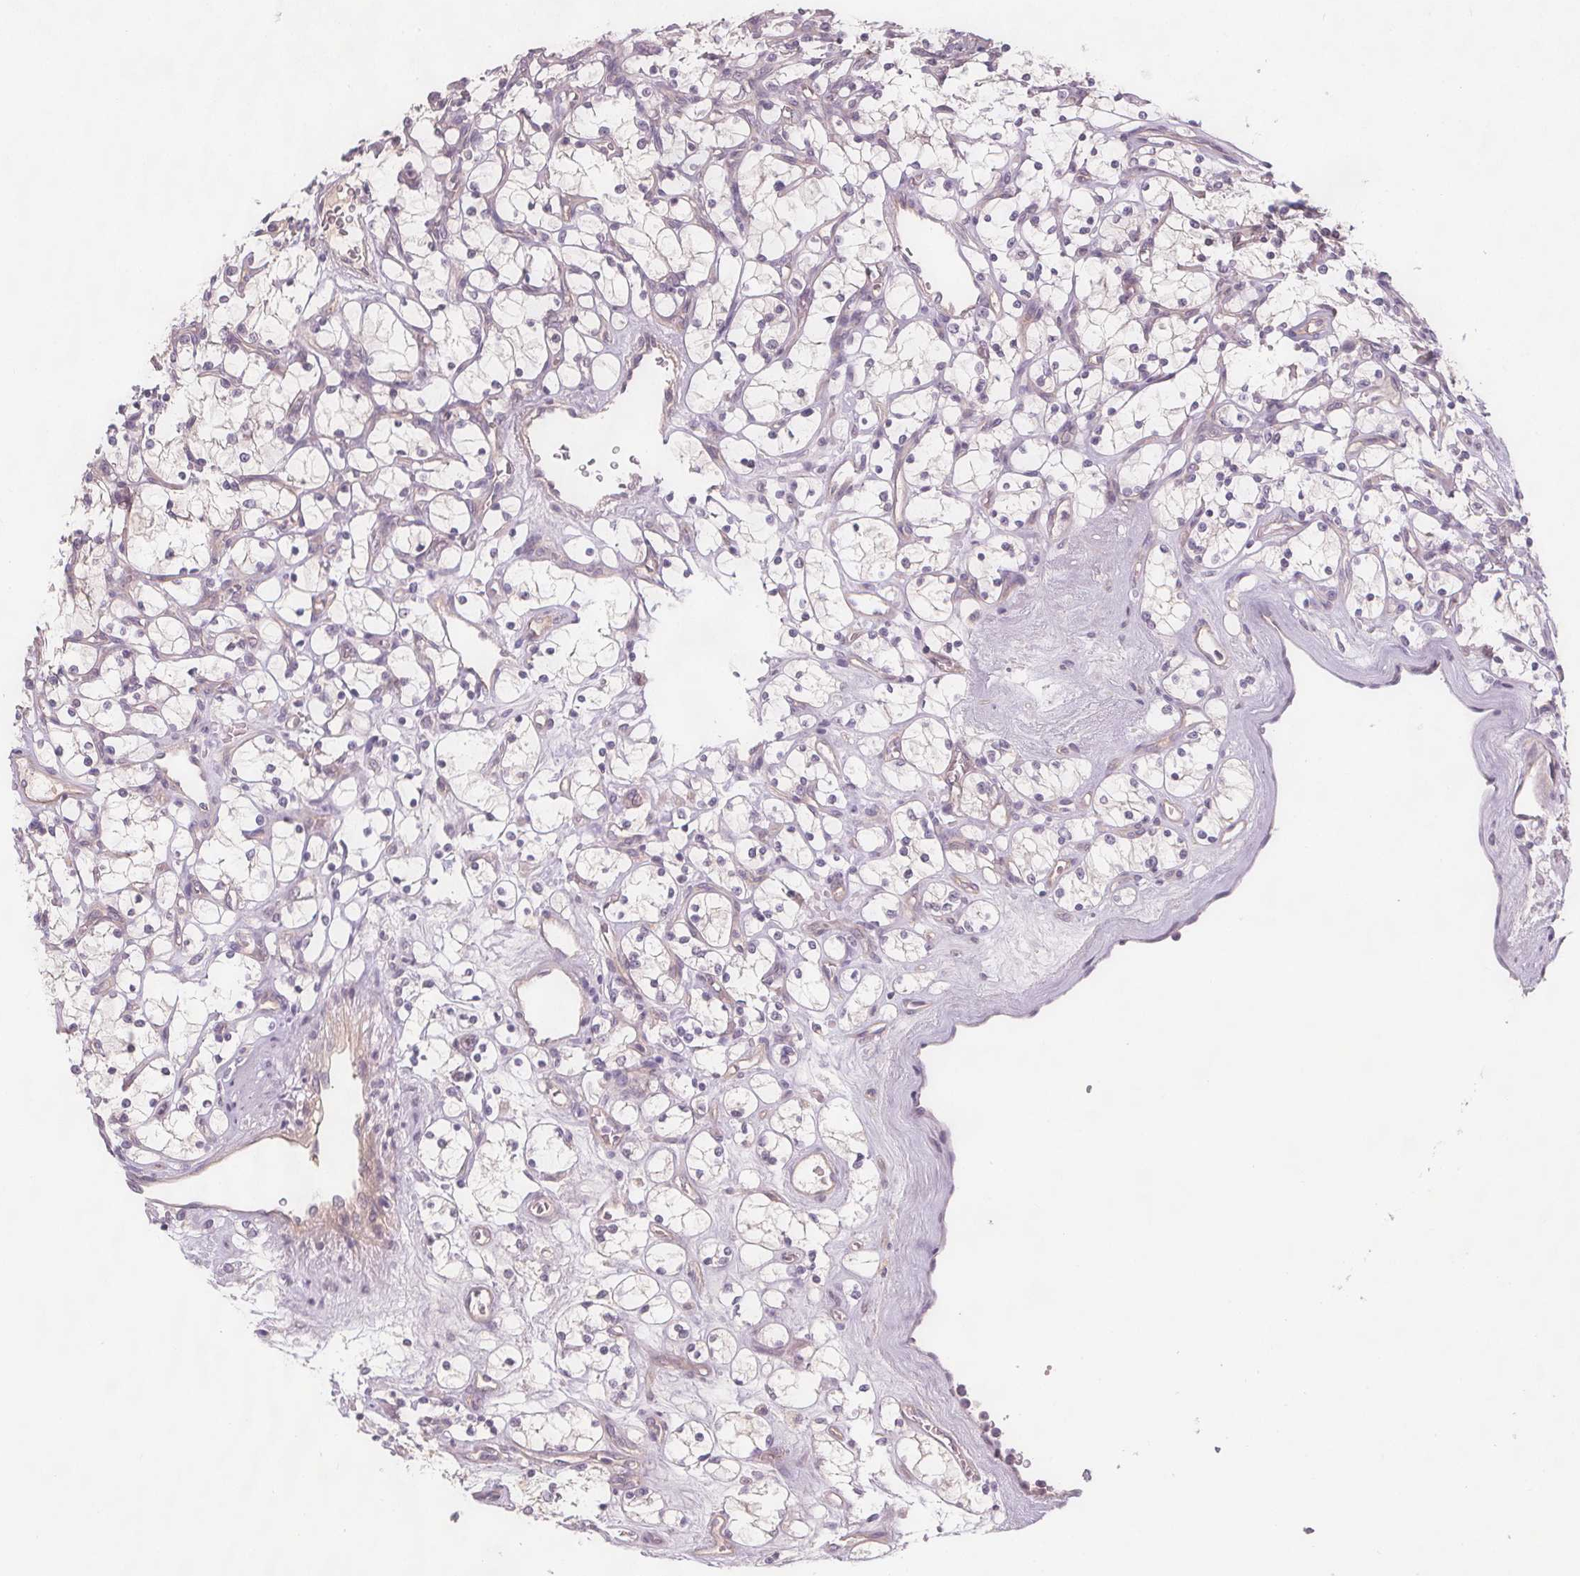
{"staining": {"intensity": "negative", "quantity": "none", "location": "none"}, "tissue": "renal cancer", "cell_type": "Tumor cells", "image_type": "cancer", "snomed": [{"axis": "morphology", "description": "Adenocarcinoma, NOS"}, {"axis": "topography", "description": "Kidney"}], "caption": "Immunohistochemical staining of human renal cancer shows no significant positivity in tumor cells.", "gene": "VNN1", "patient": {"sex": "female", "age": 69}}